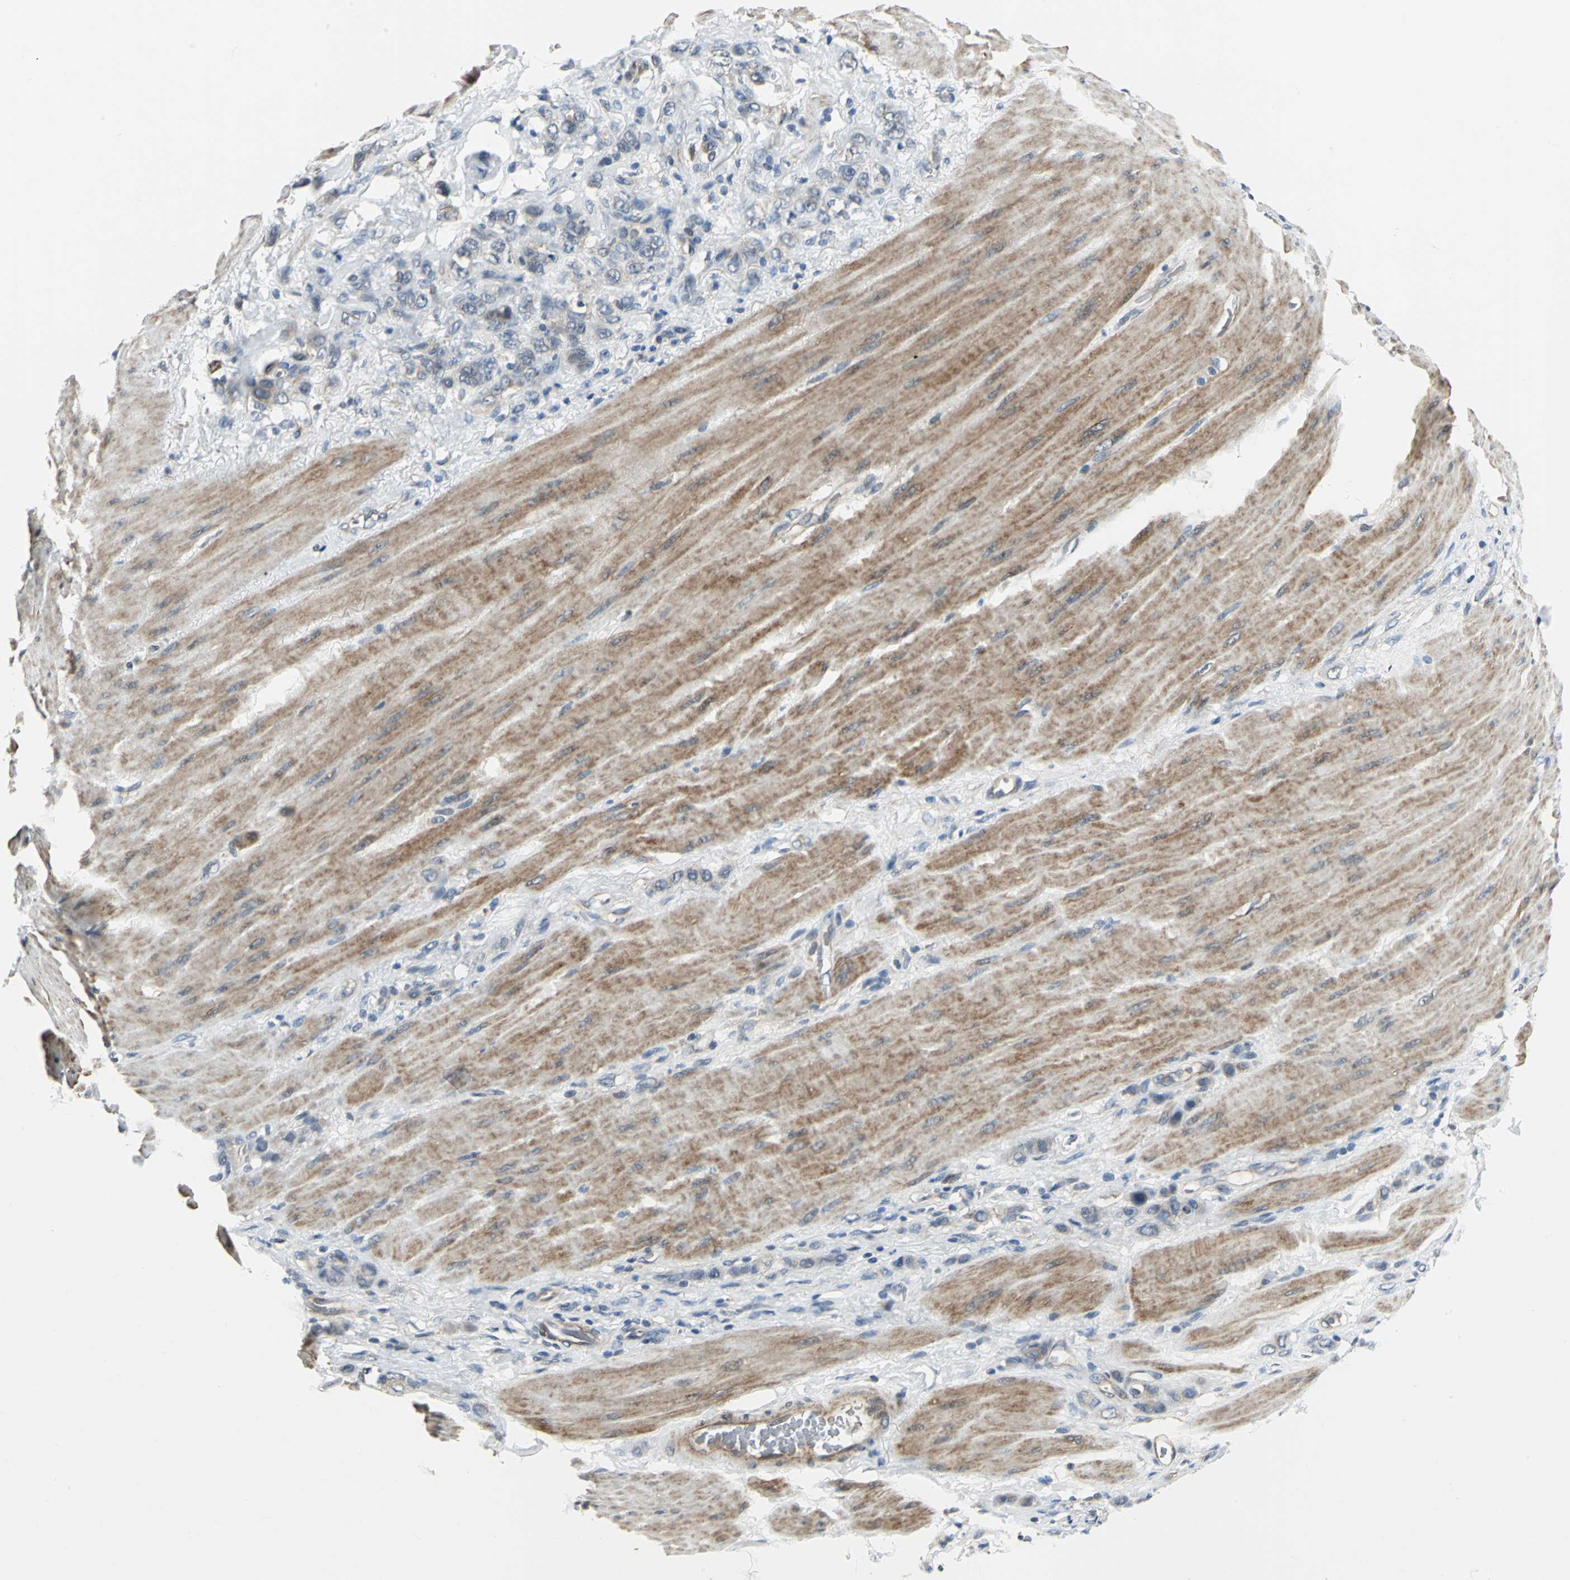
{"staining": {"intensity": "weak", "quantity": "<25%", "location": "cytoplasmic/membranous"}, "tissue": "stomach cancer", "cell_type": "Tumor cells", "image_type": "cancer", "snomed": [{"axis": "morphology", "description": "Normal tissue, NOS"}, {"axis": "morphology", "description": "Adenocarcinoma, NOS"}, {"axis": "topography", "description": "Stomach"}], "caption": "The photomicrograph shows no staining of tumor cells in stomach cancer.", "gene": "PLAGL2", "patient": {"sex": "male", "age": 82}}